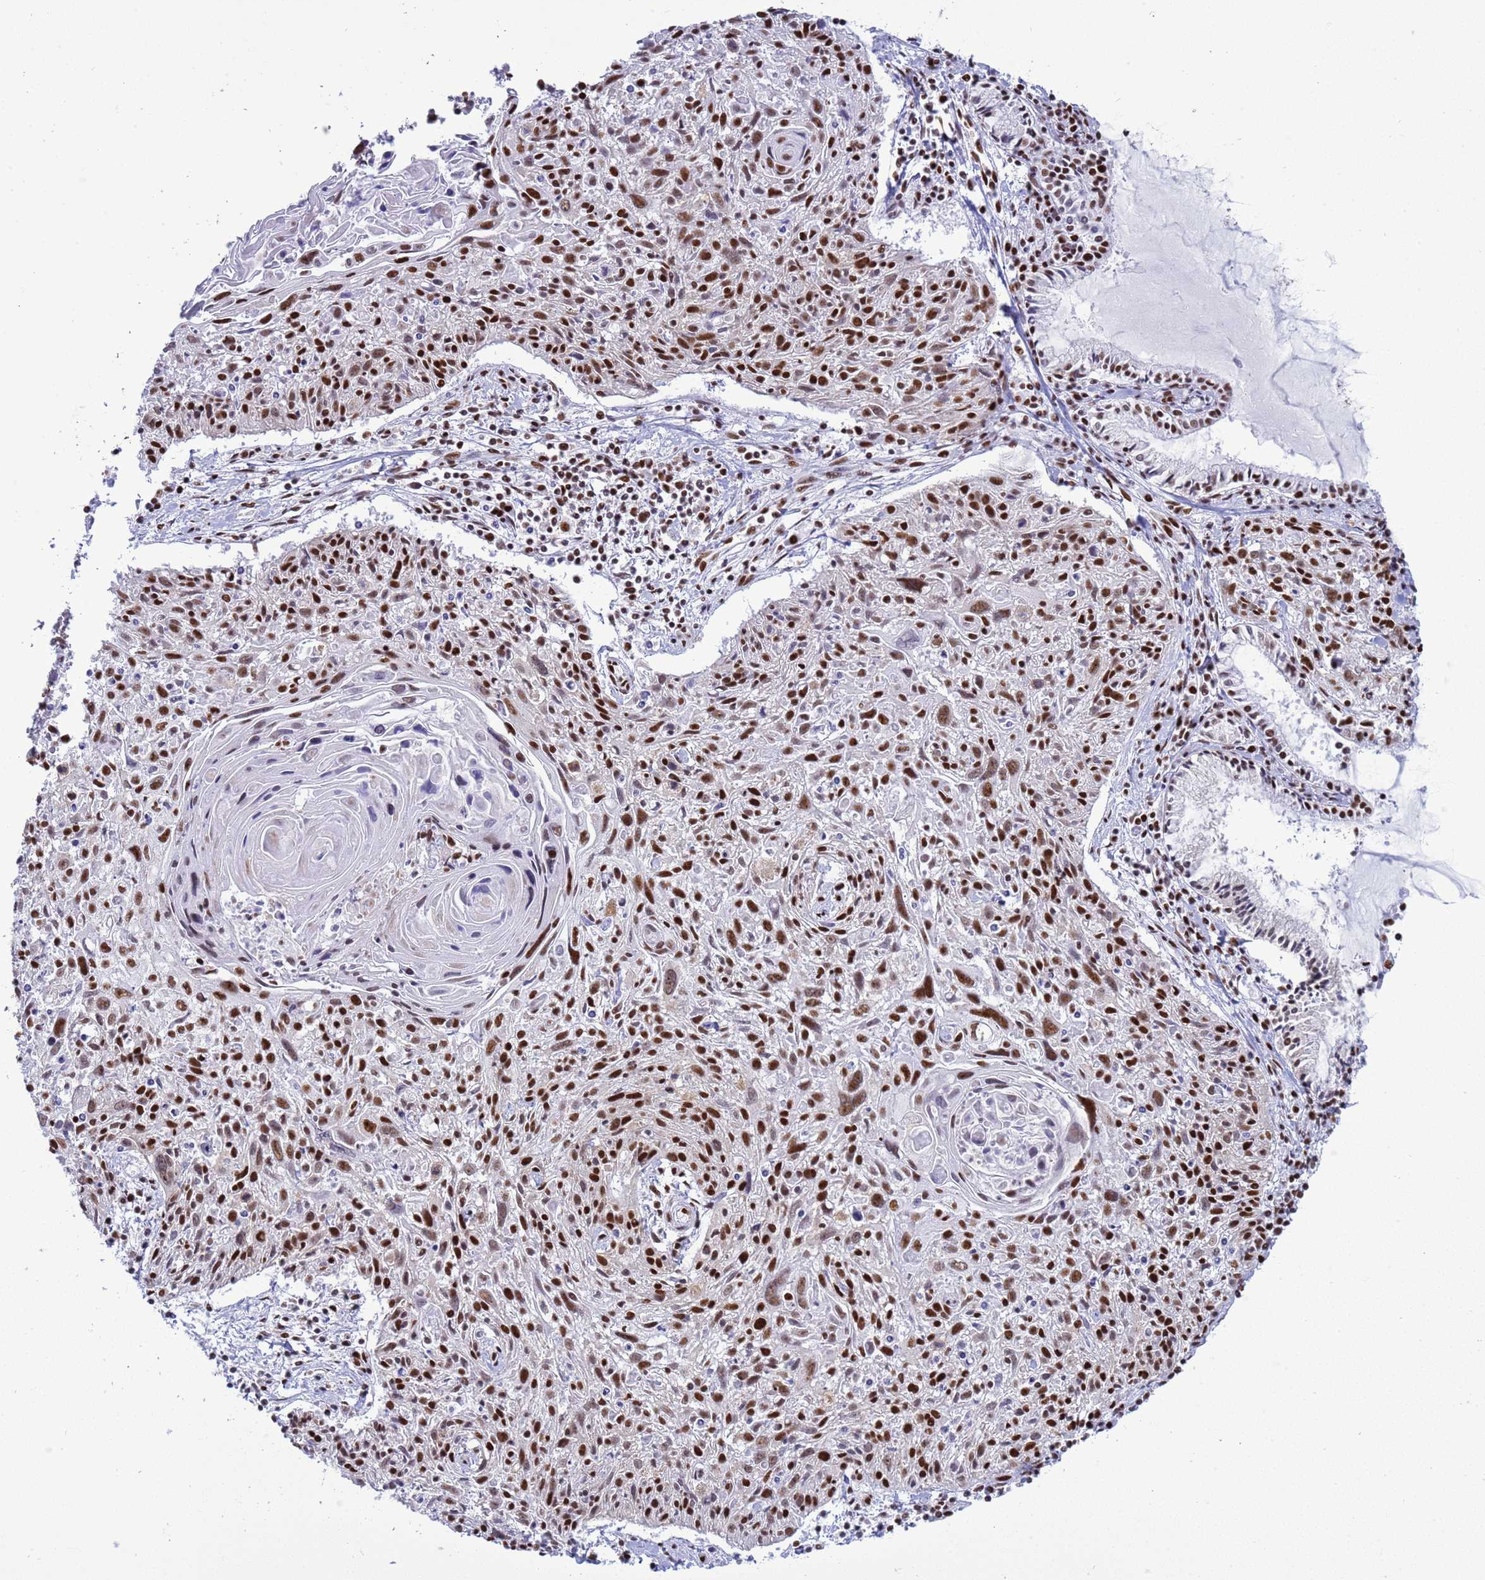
{"staining": {"intensity": "moderate", "quantity": ">75%", "location": "nuclear"}, "tissue": "cervical cancer", "cell_type": "Tumor cells", "image_type": "cancer", "snomed": [{"axis": "morphology", "description": "Squamous cell carcinoma, NOS"}, {"axis": "topography", "description": "Cervix"}], "caption": "A micrograph showing moderate nuclear positivity in about >75% of tumor cells in cervical squamous cell carcinoma, as visualized by brown immunohistochemical staining.", "gene": "RALY", "patient": {"sex": "female", "age": 51}}